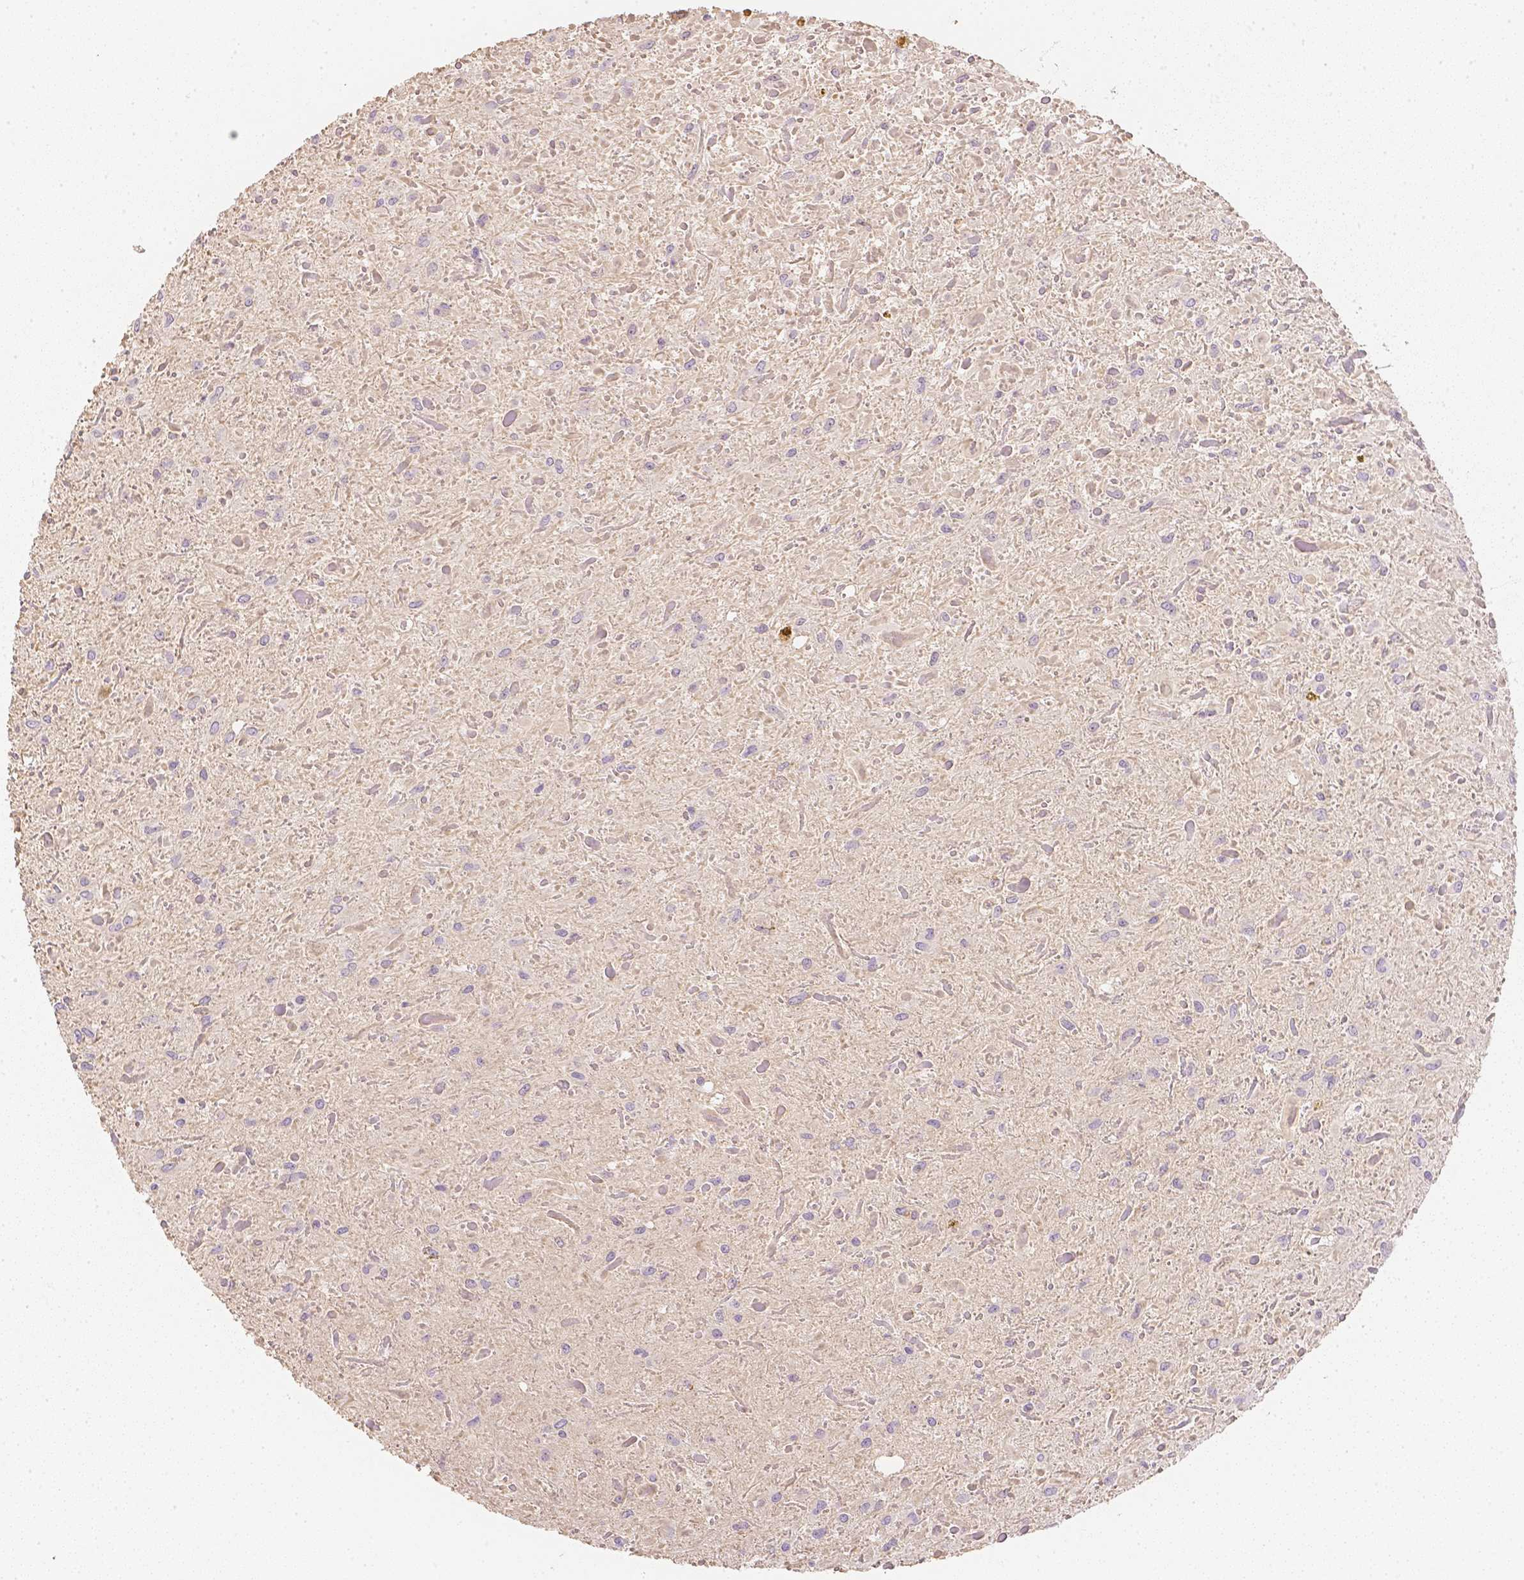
{"staining": {"intensity": "negative", "quantity": "none", "location": "none"}, "tissue": "glioma", "cell_type": "Tumor cells", "image_type": "cancer", "snomed": [{"axis": "morphology", "description": "Glioma, malignant, Low grade"}, {"axis": "topography", "description": "Cerebellum"}], "caption": "This photomicrograph is of glioma stained with immunohistochemistry (IHC) to label a protein in brown with the nuclei are counter-stained blue. There is no expression in tumor cells.", "gene": "NVL", "patient": {"sex": "female", "age": 14}}